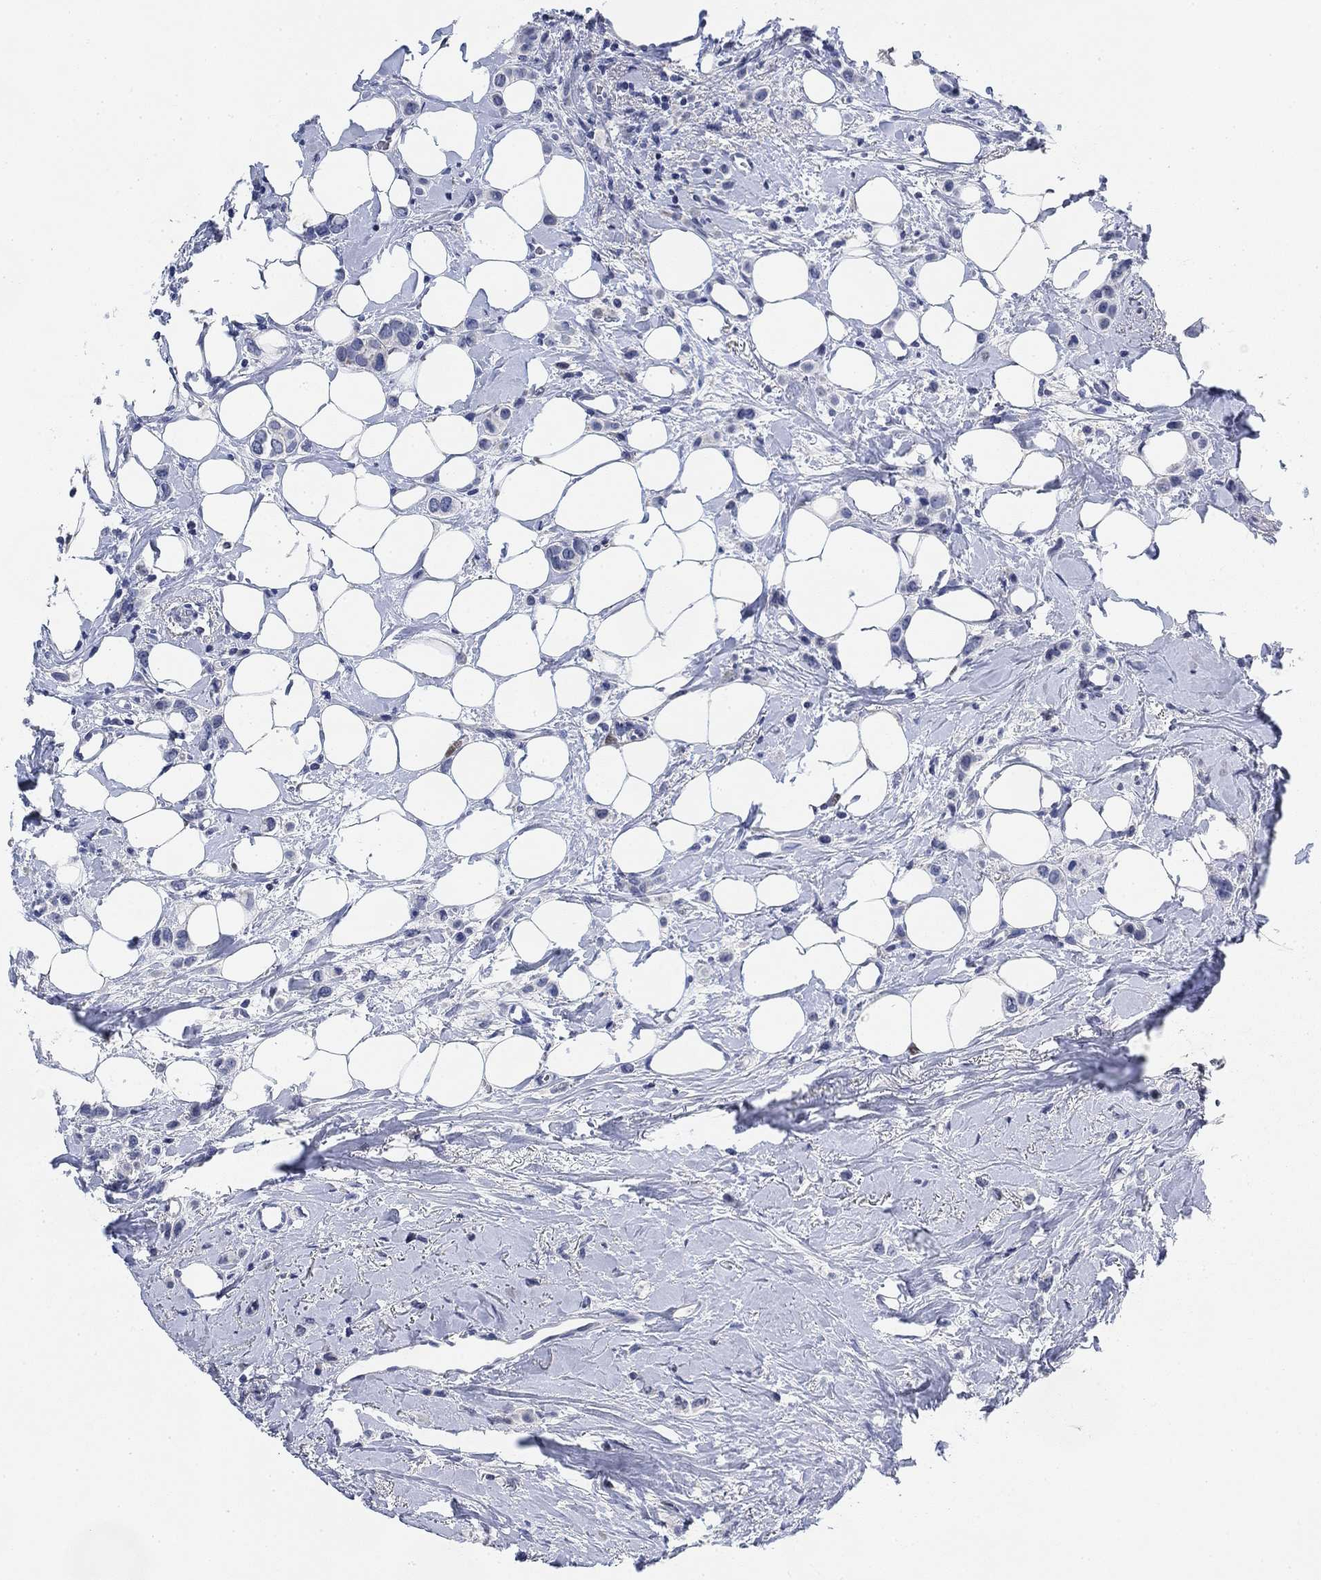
{"staining": {"intensity": "negative", "quantity": "none", "location": "none"}, "tissue": "breast cancer", "cell_type": "Tumor cells", "image_type": "cancer", "snomed": [{"axis": "morphology", "description": "Lobular carcinoma"}, {"axis": "topography", "description": "Breast"}], "caption": "Protein analysis of breast lobular carcinoma displays no significant positivity in tumor cells.", "gene": "DAZL", "patient": {"sex": "female", "age": 66}}